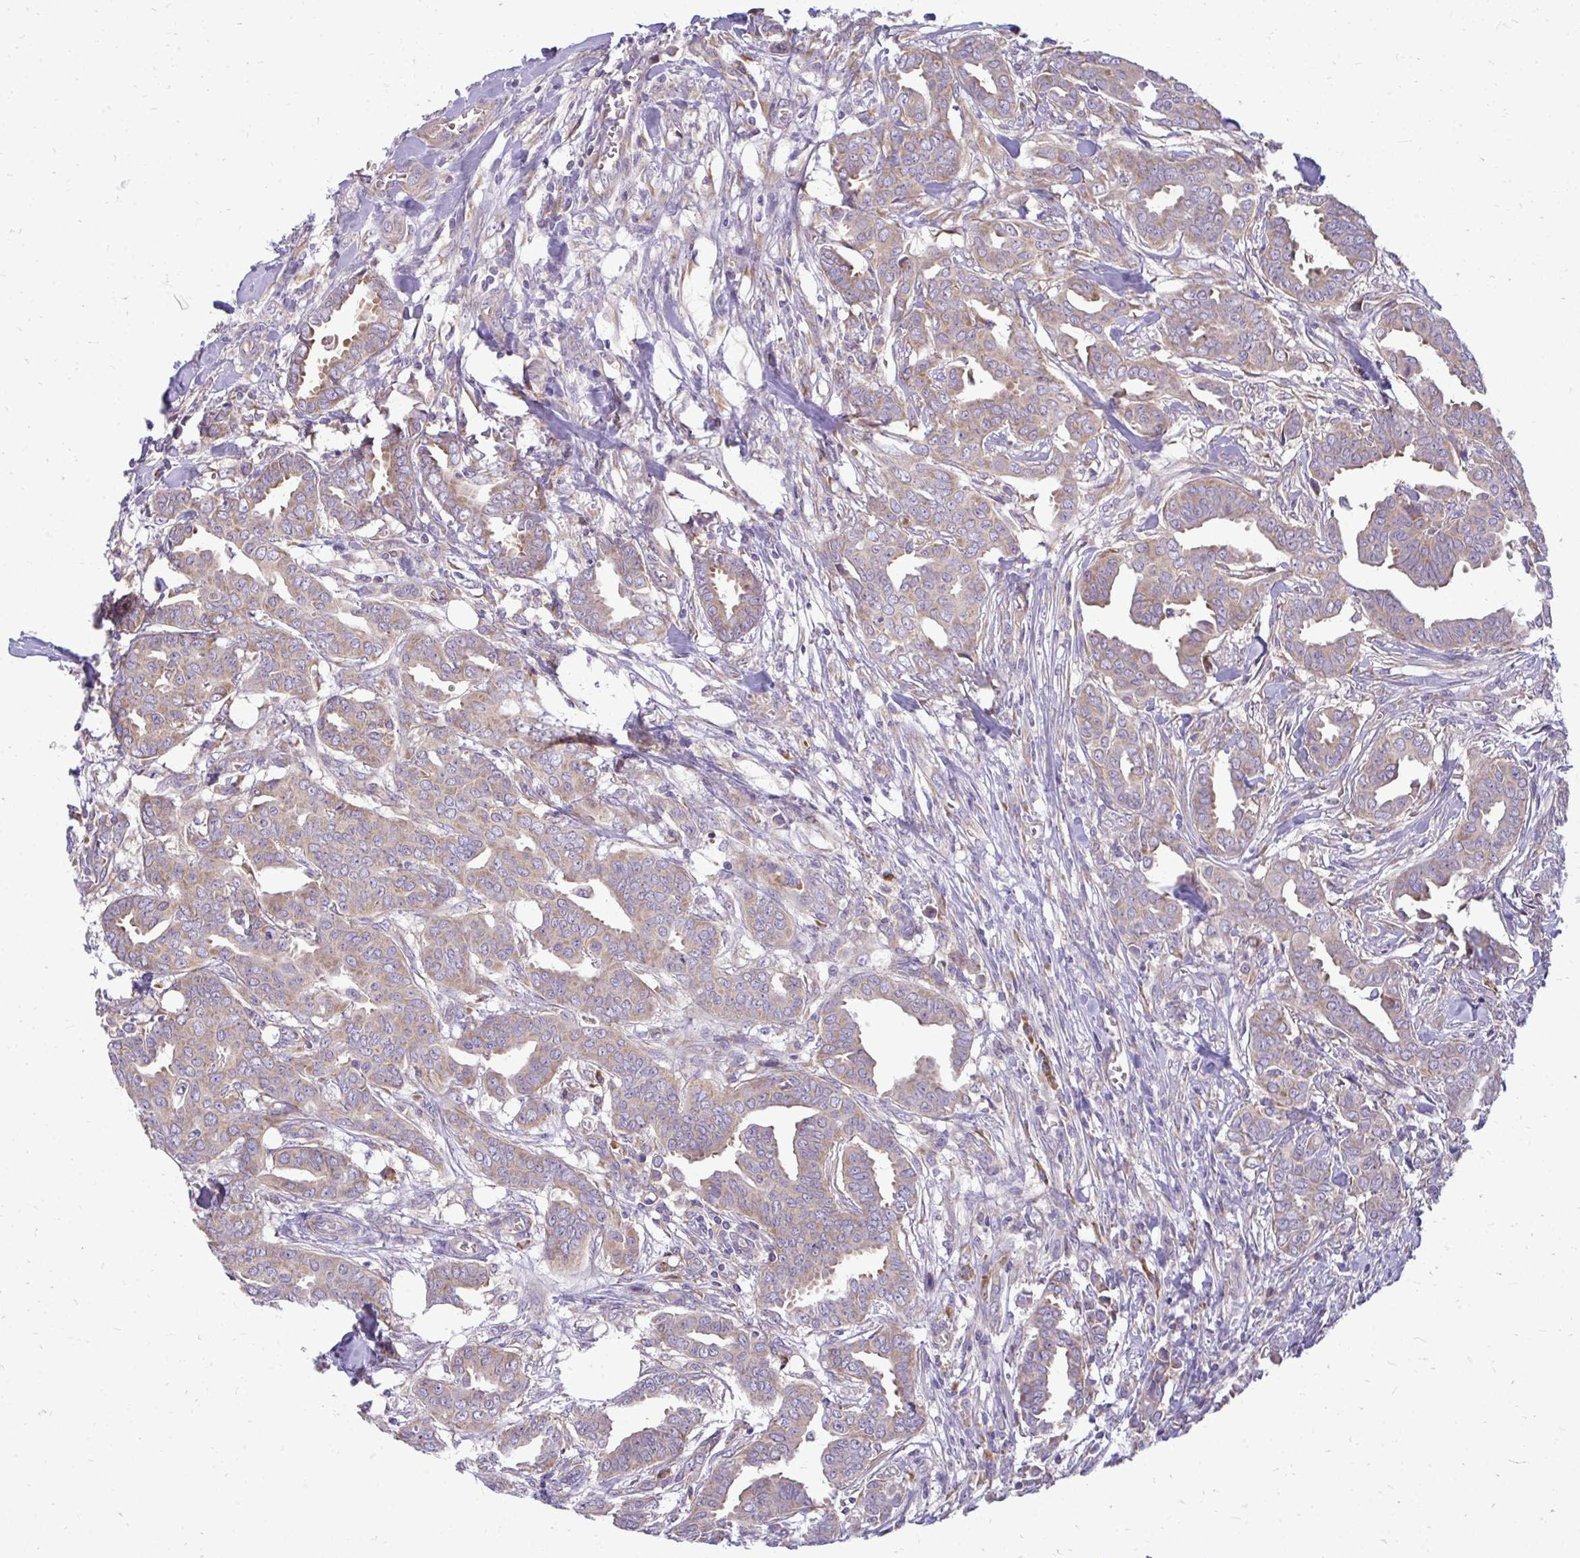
{"staining": {"intensity": "moderate", "quantity": ">75%", "location": "cytoplasmic/membranous"}, "tissue": "breast cancer", "cell_type": "Tumor cells", "image_type": "cancer", "snomed": [{"axis": "morphology", "description": "Duct carcinoma"}, {"axis": "topography", "description": "Breast"}], "caption": "The immunohistochemical stain labels moderate cytoplasmic/membranous staining in tumor cells of invasive ductal carcinoma (breast) tissue.", "gene": "RPLP2", "patient": {"sex": "female", "age": 45}}